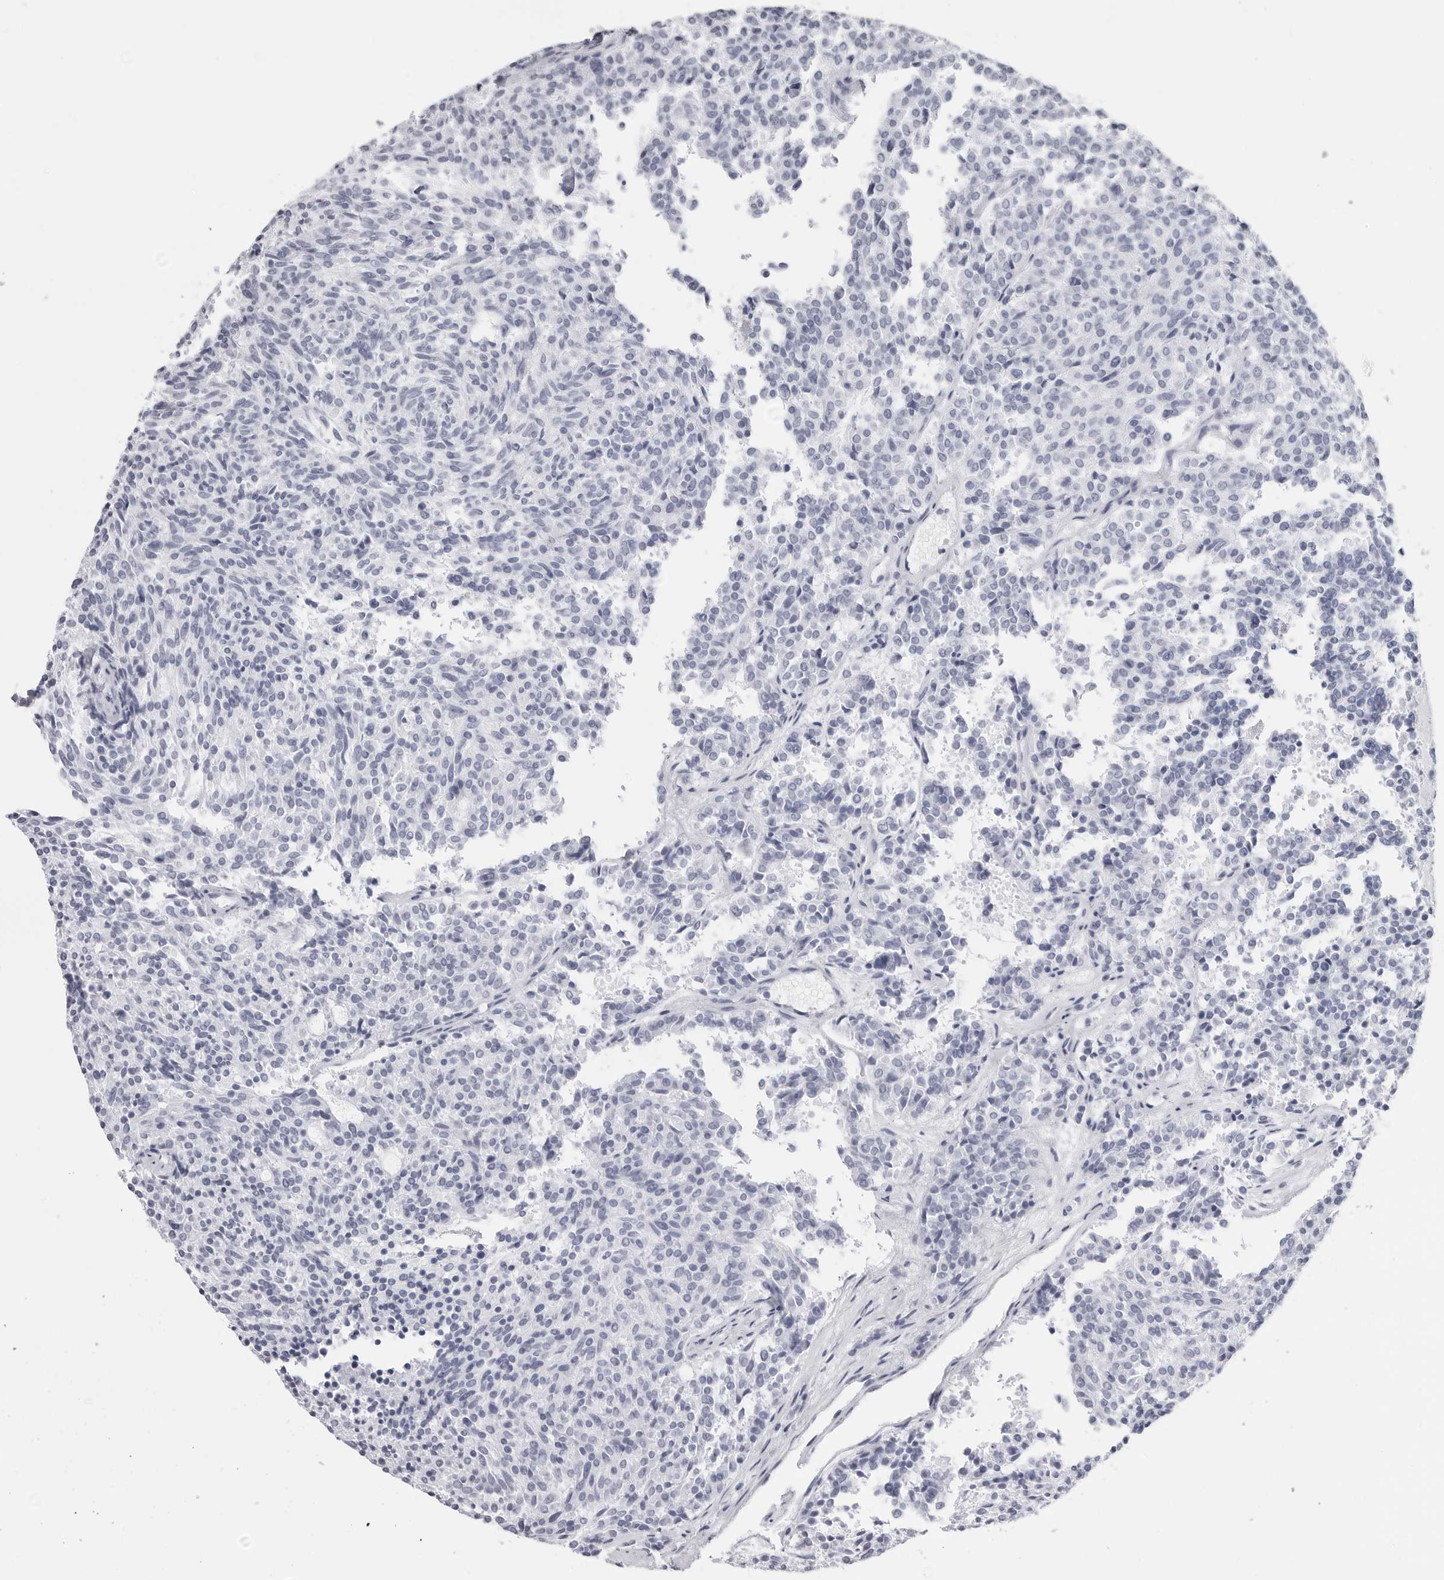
{"staining": {"intensity": "negative", "quantity": "none", "location": "none"}, "tissue": "carcinoid", "cell_type": "Tumor cells", "image_type": "cancer", "snomed": [{"axis": "morphology", "description": "Carcinoid, malignant, NOS"}, {"axis": "topography", "description": "Pancreas"}], "caption": "The image demonstrates no significant positivity in tumor cells of carcinoid. The staining is performed using DAB brown chromogen with nuclei counter-stained in using hematoxylin.", "gene": "CST2", "patient": {"sex": "female", "age": 54}}